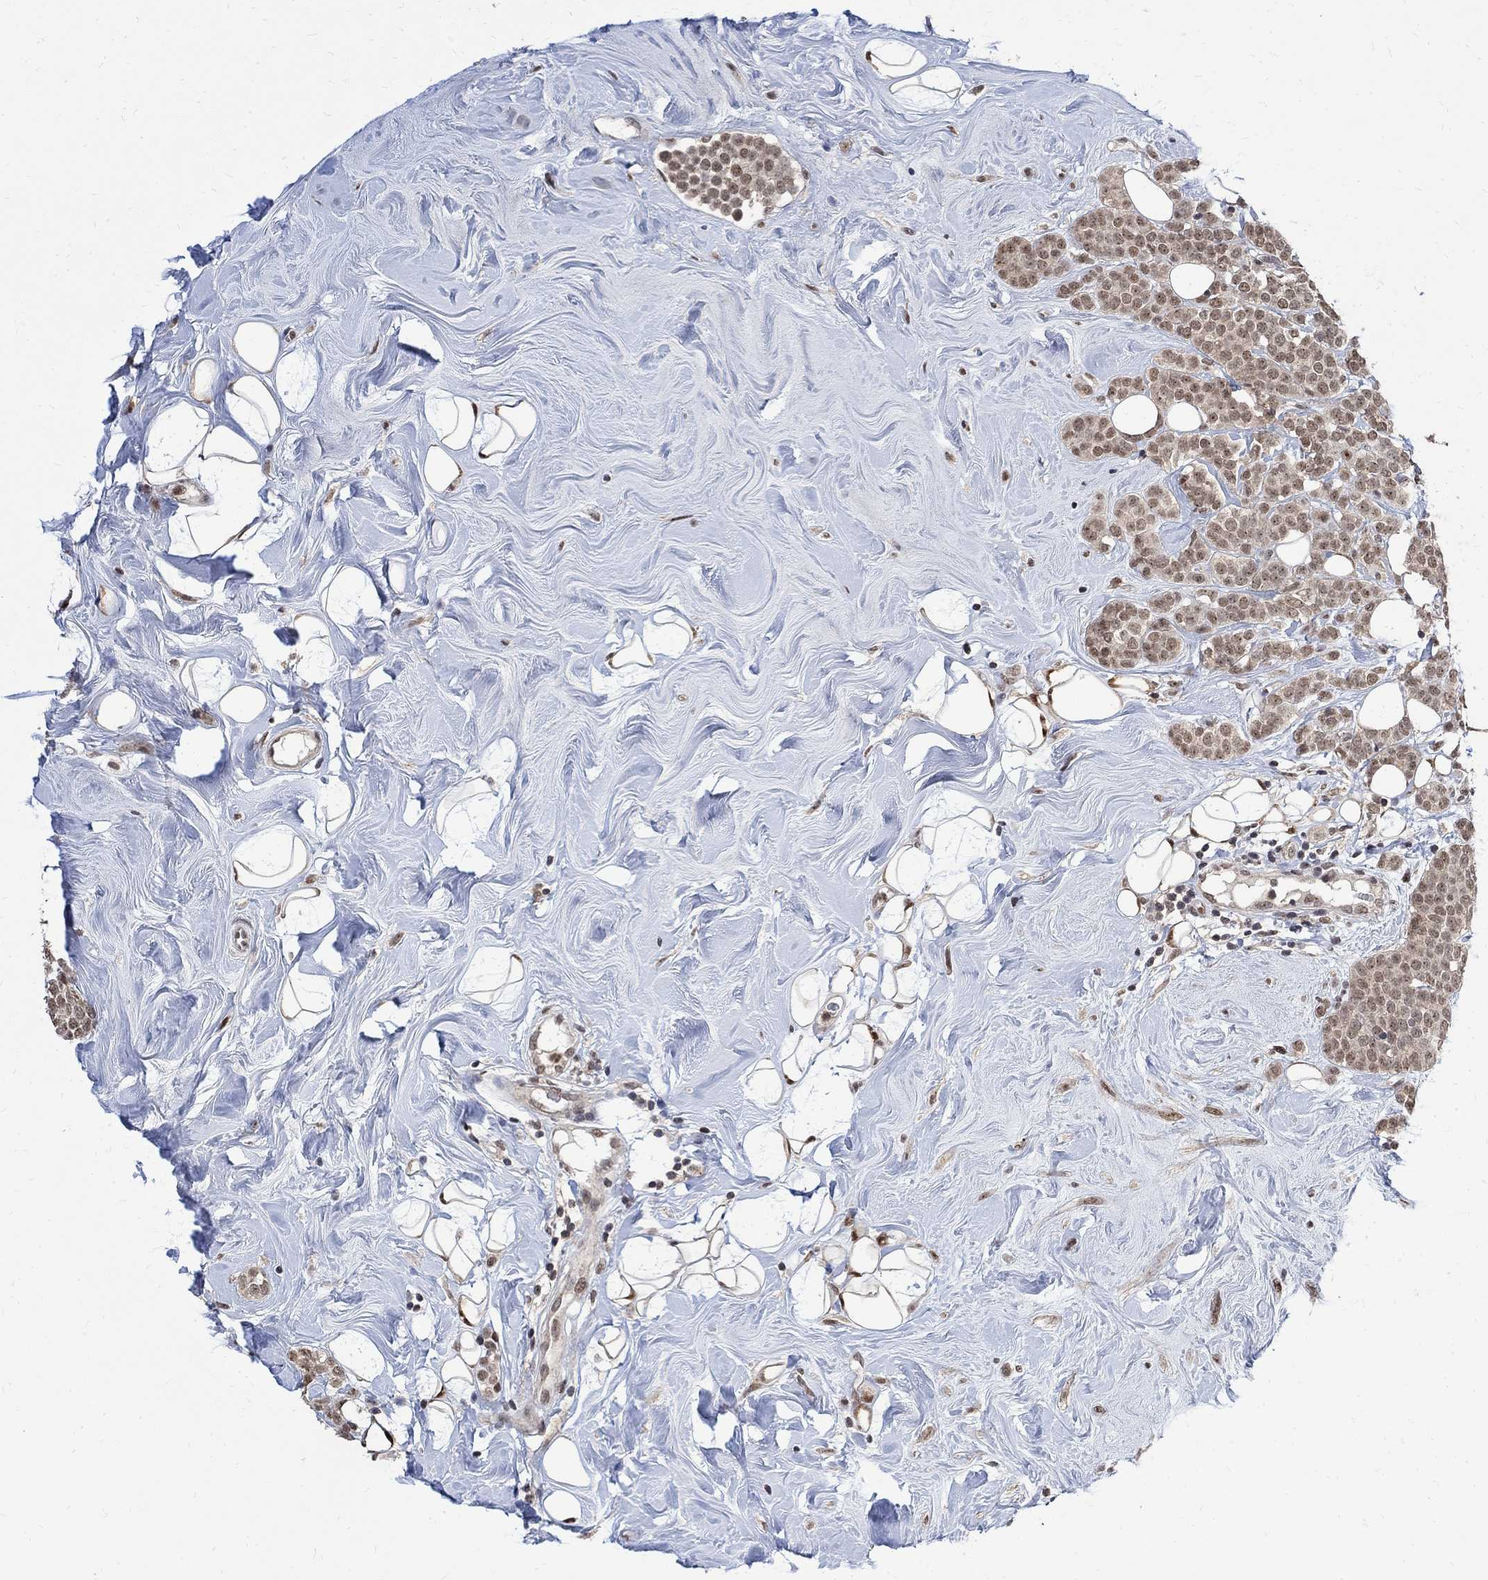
{"staining": {"intensity": "weak", "quantity": ">75%", "location": "nuclear"}, "tissue": "breast cancer", "cell_type": "Tumor cells", "image_type": "cancer", "snomed": [{"axis": "morphology", "description": "Lobular carcinoma"}, {"axis": "topography", "description": "Breast"}], "caption": "Tumor cells reveal low levels of weak nuclear staining in approximately >75% of cells in breast lobular carcinoma.", "gene": "E4F1", "patient": {"sex": "female", "age": 49}}